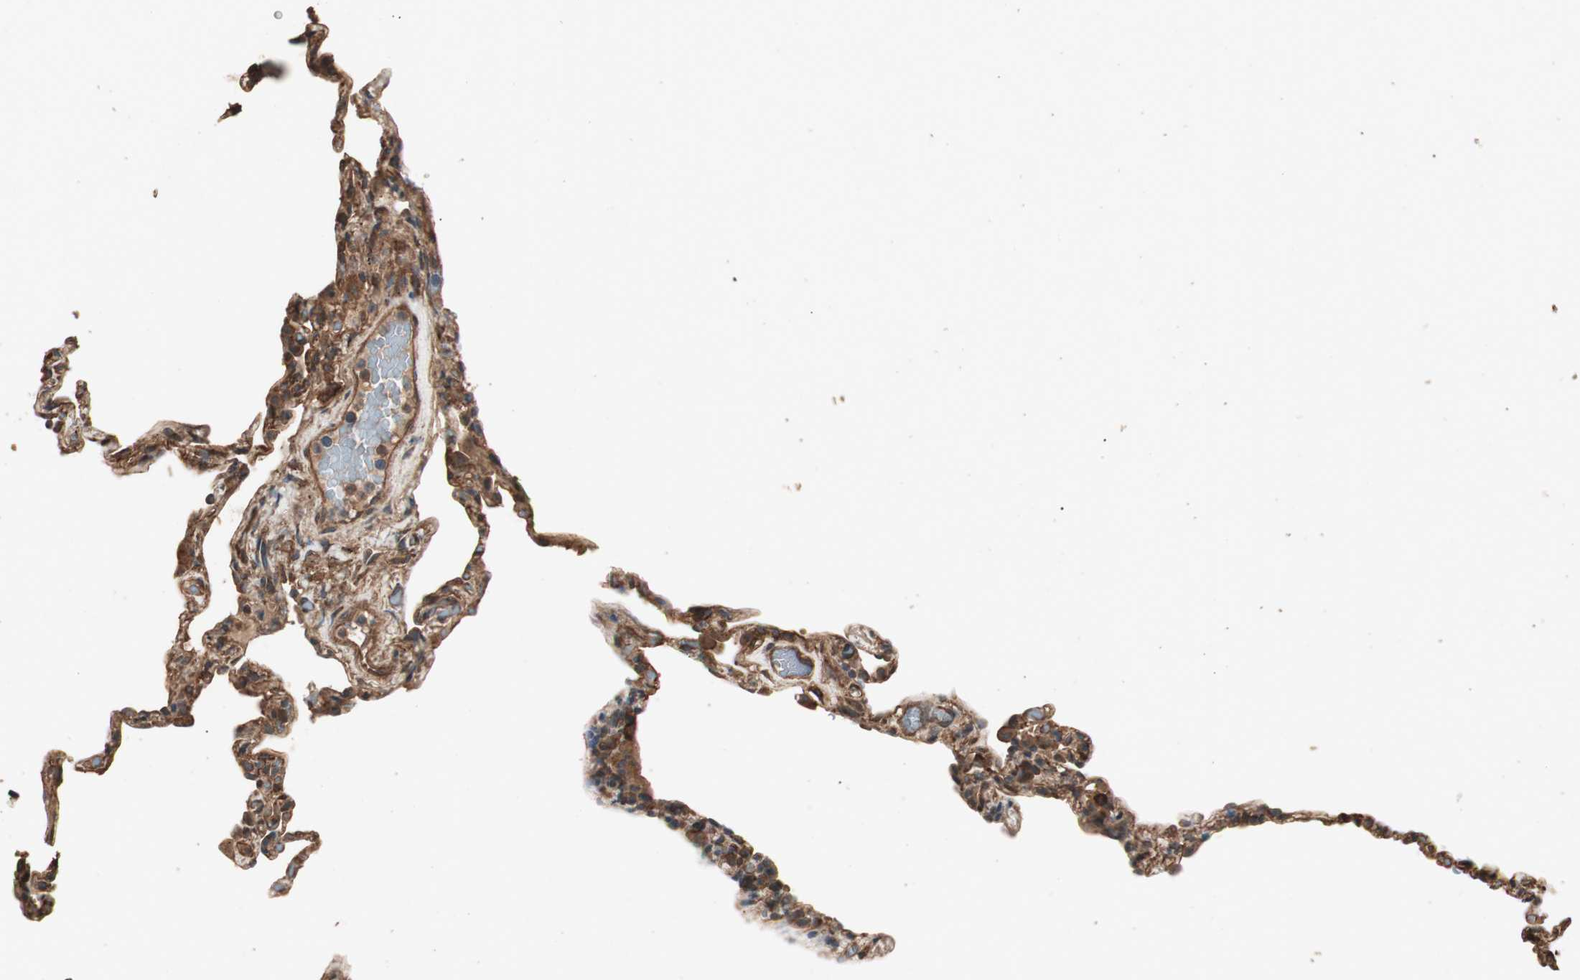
{"staining": {"intensity": "moderate", "quantity": ">75%", "location": "cytoplasmic/membranous"}, "tissue": "lung", "cell_type": "Alveolar cells", "image_type": "normal", "snomed": [{"axis": "morphology", "description": "Normal tissue, NOS"}, {"axis": "topography", "description": "Lung"}], "caption": "Protein staining shows moderate cytoplasmic/membranous staining in approximately >75% of alveolar cells in normal lung.", "gene": "CCN4", "patient": {"sex": "male", "age": 59}}